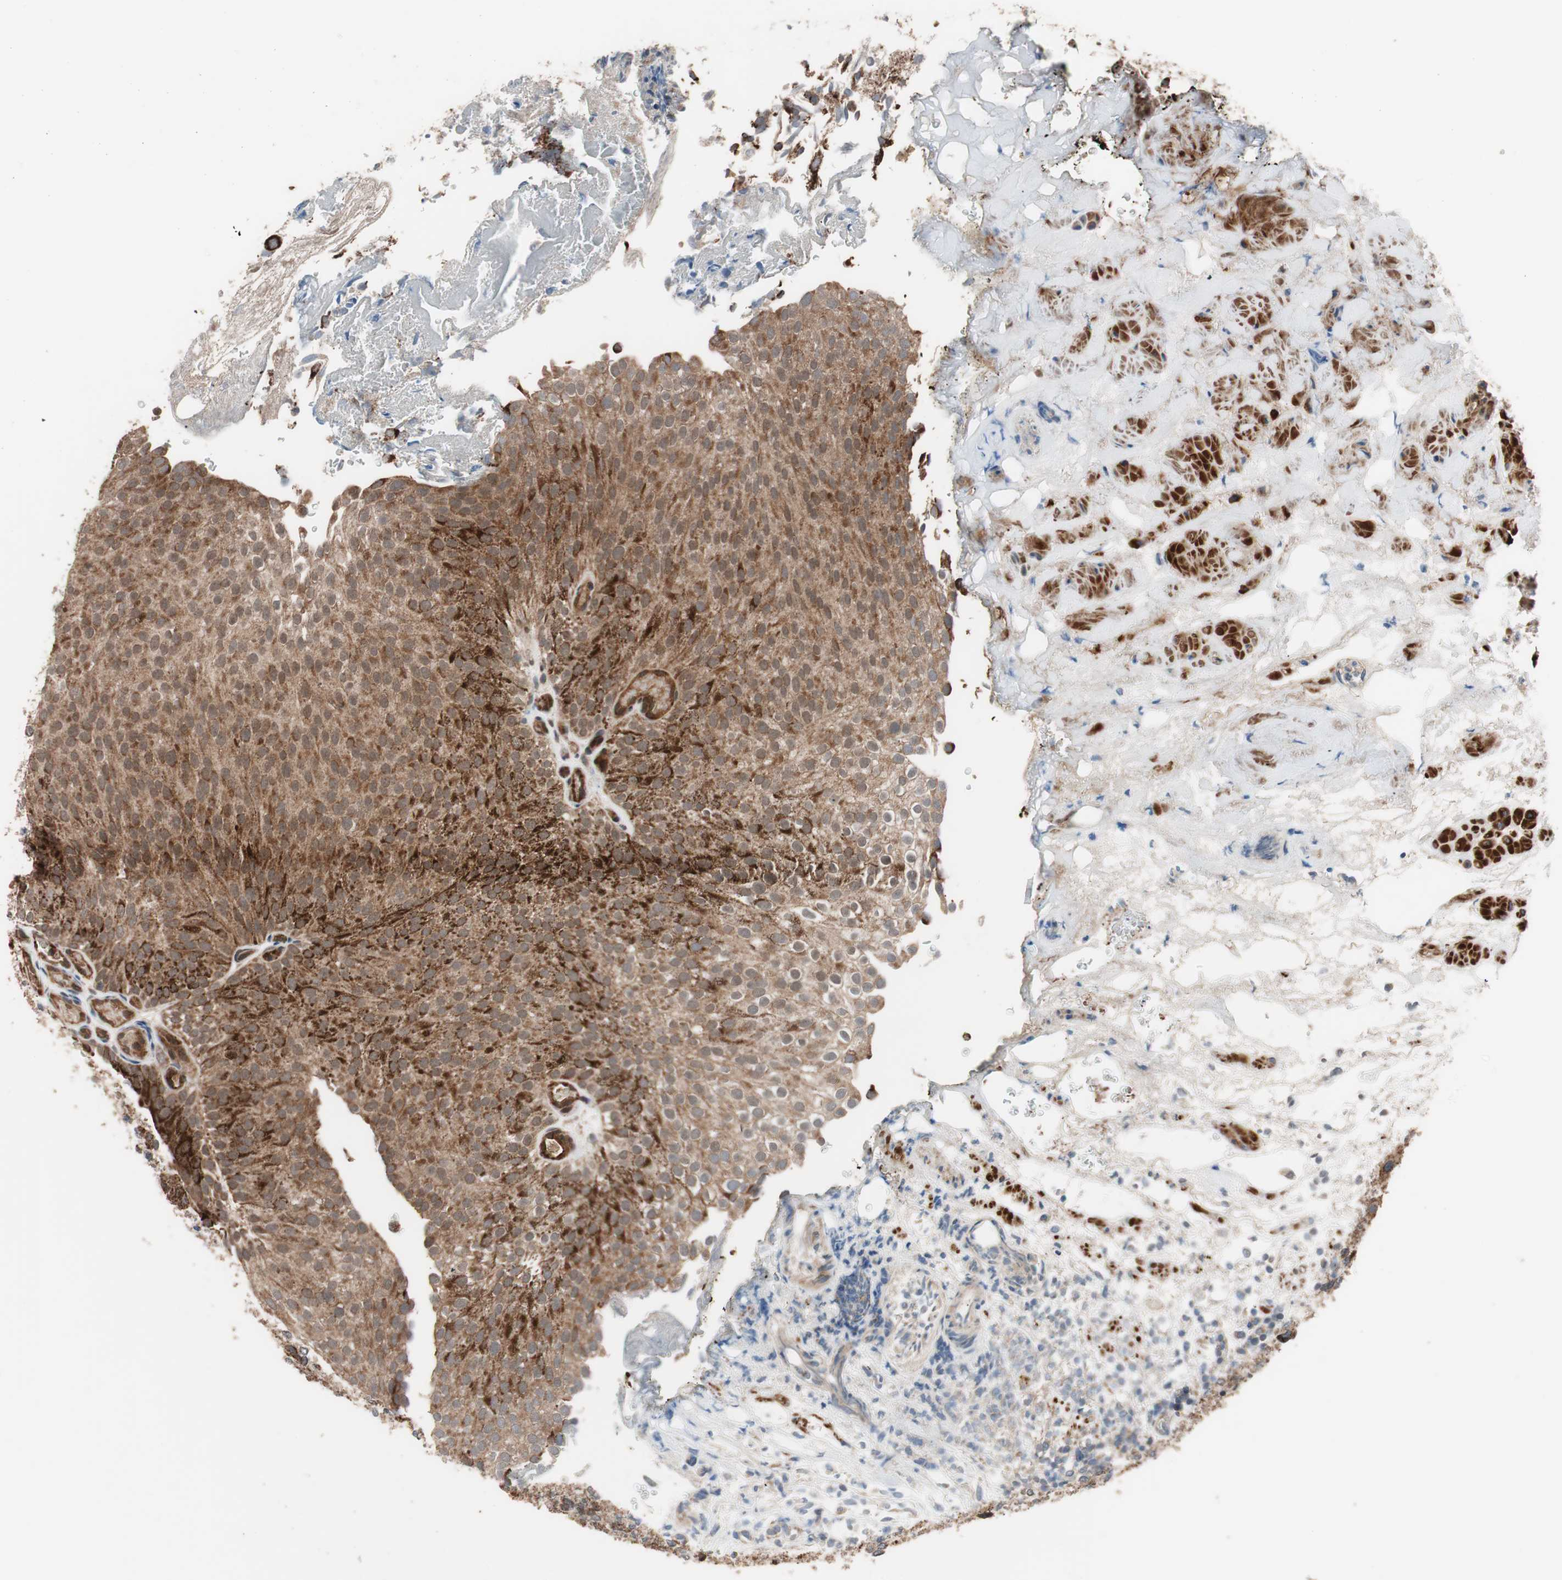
{"staining": {"intensity": "strong", "quantity": ">75%", "location": "cytoplasmic/membranous,nuclear"}, "tissue": "urothelial cancer", "cell_type": "Tumor cells", "image_type": "cancer", "snomed": [{"axis": "morphology", "description": "Urothelial carcinoma, Low grade"}, {"axis": "topography", "description": "Urinary bladder"}], "caption": "Urothelial carcinoma (low-grade) stained for a protein (brown) displays strong cytoplasmic/membranous and nuclear positive positivity in about >75% of tumor cells.", "gene": "HMBS", "patient": {"sex": "male", "age": 78}}